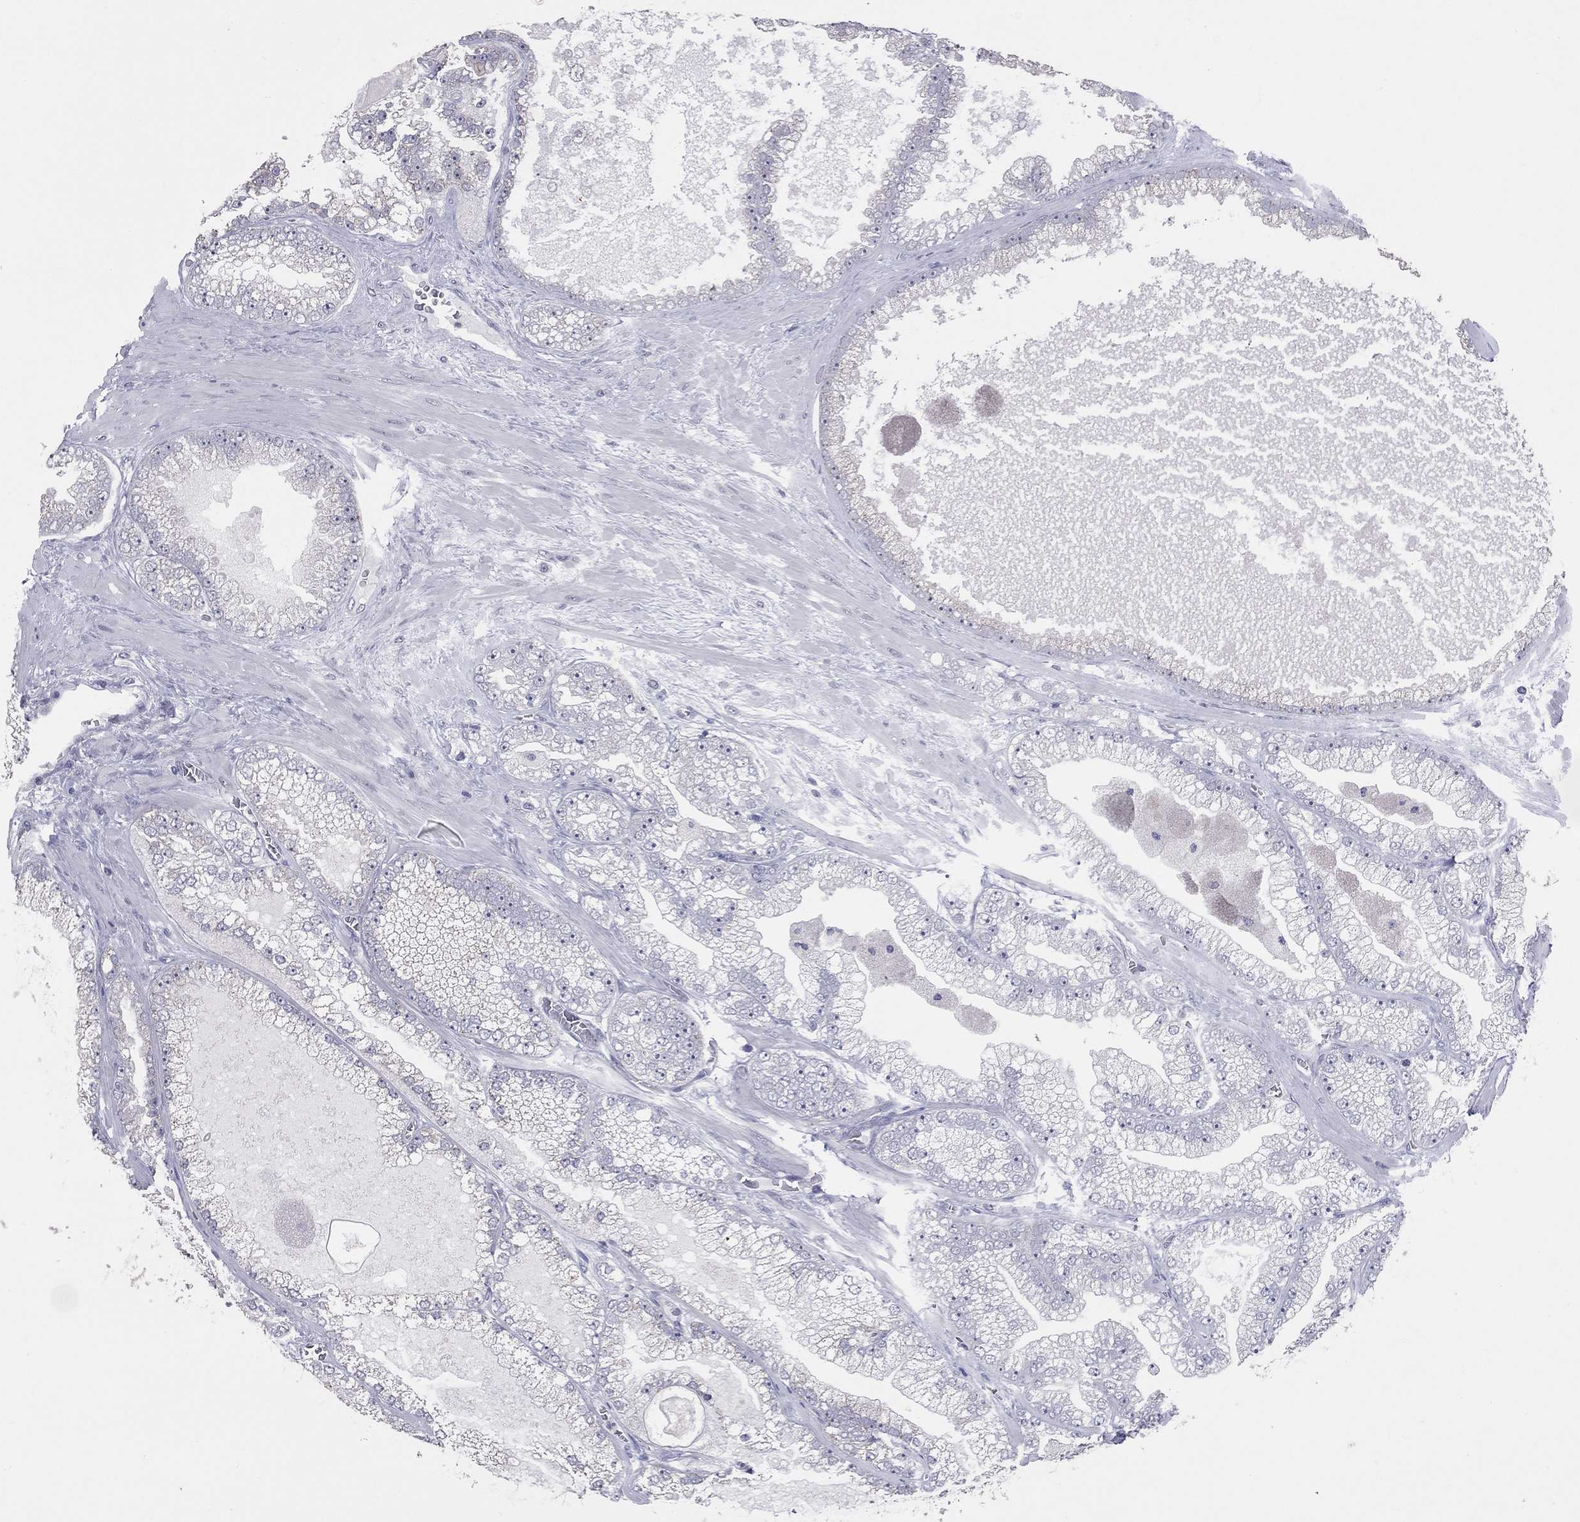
{"staining": {"intensity": "negative", "quantity": "none", "location": "none"}, "tissue": "prostate cancer", "cell_type": "Tumor cells", "image_type": "cancer", "snomed": [{"axis": "morphology", "description": "Adenocarcinoma, Low grade"}, {"axis": "topography", "description": "Prostate"}], "caption": "IHC image of neoplastic tissue: human prostate cancer (low-grade adenocarcinoma) stained with DAB reveals no significant protein positivity in tumor cells.", "gene": "SHOC2", "patient": {"sex": "male", "age": 57}}